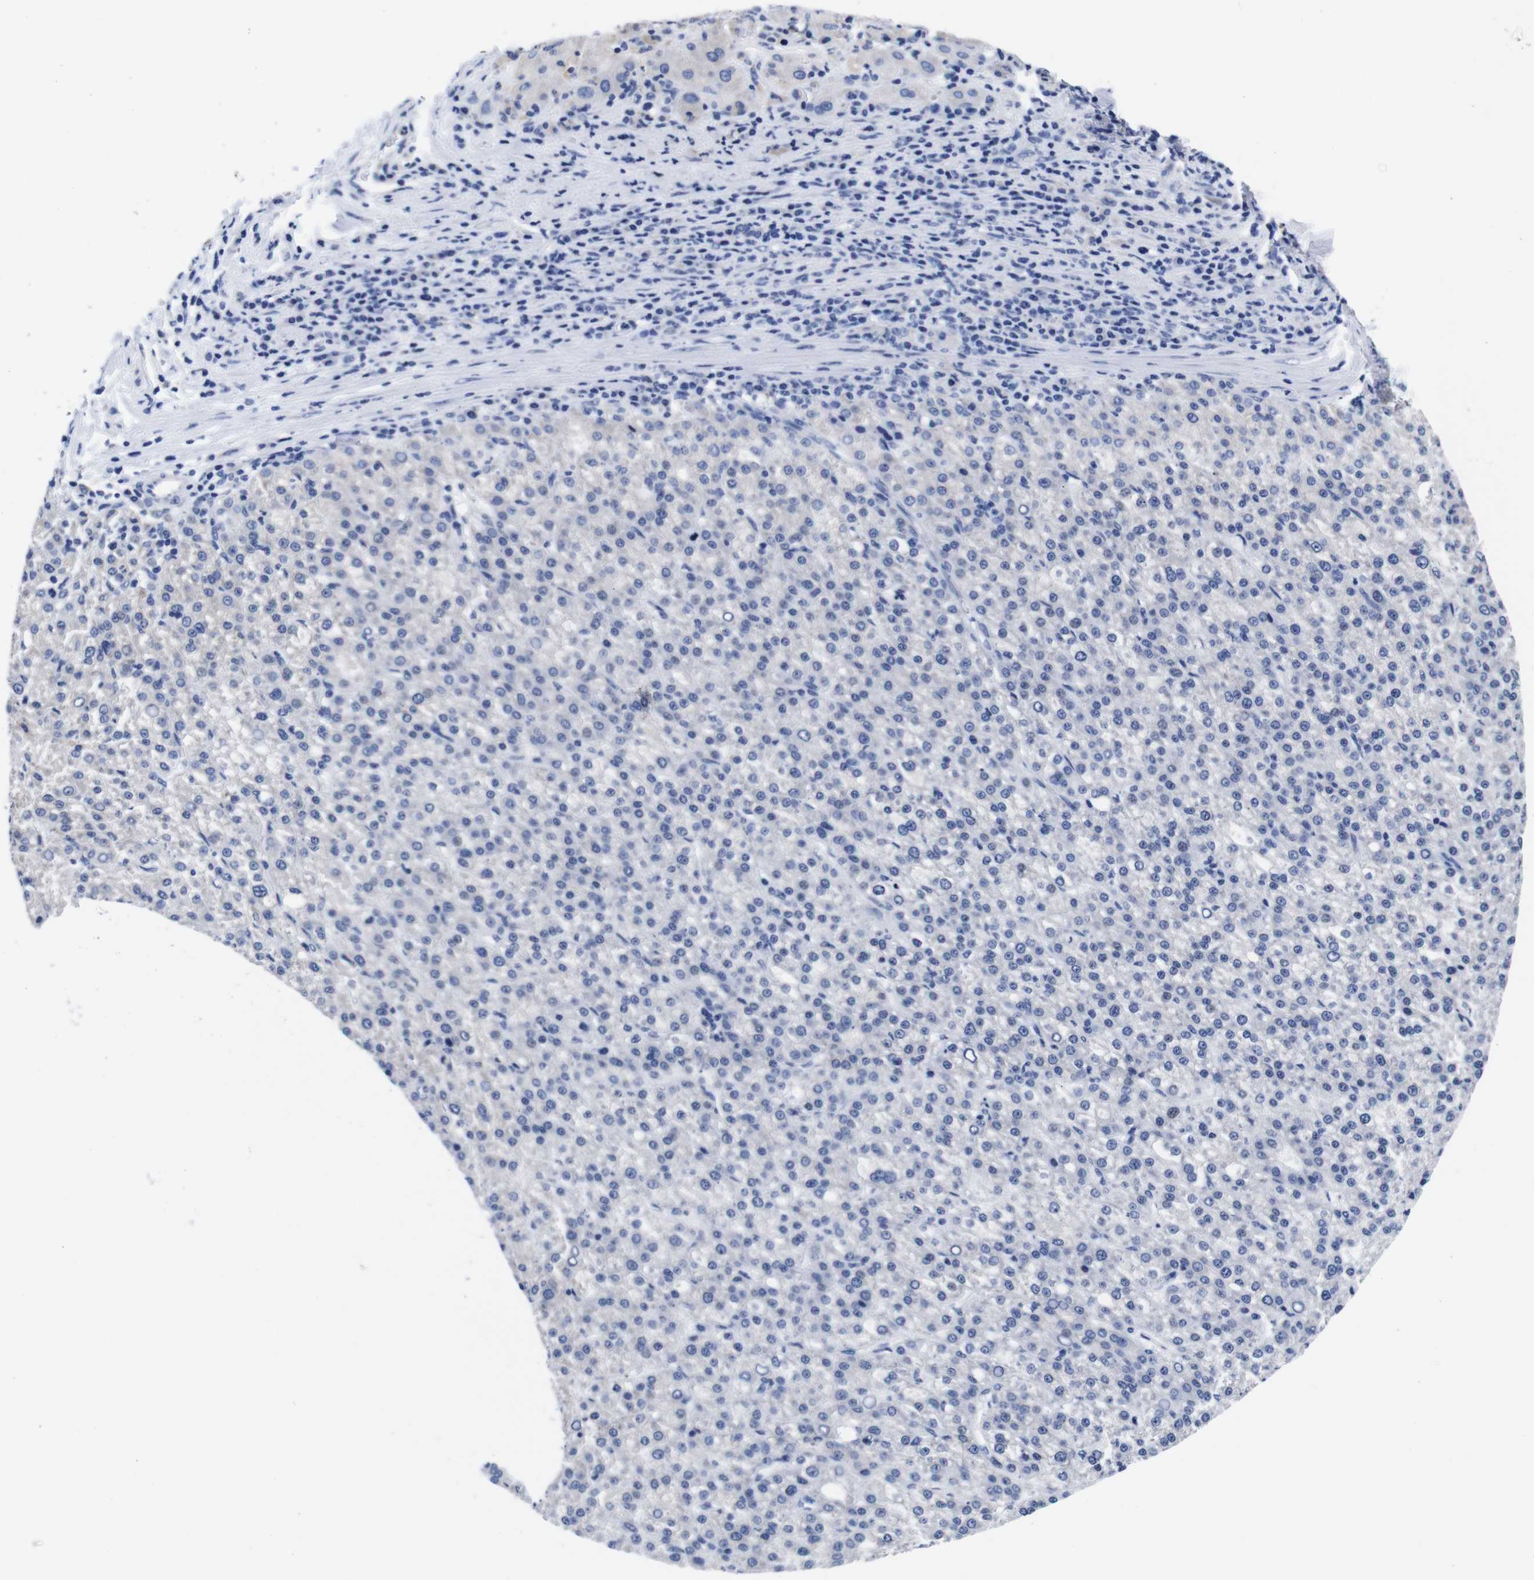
{"staining": {"intensity": "negative", "quantity": "none", "location": "none"}, "tissue": "liver cancer", "cell_type": "Tumor cells", "image_type": "cancer", "snomed": [{"axis": "morphology", "description": "Carcinoma, Hepatocellular, NOS"}, {"axis": "topography", "description": "Liver"}], "caption": "Photomicrograph shows no significant protein positivity in tumor cells of liver hepatocellular carcinoma.", "gene": "CLEC4G", "patient": {"sex": "female", "age": 58}}